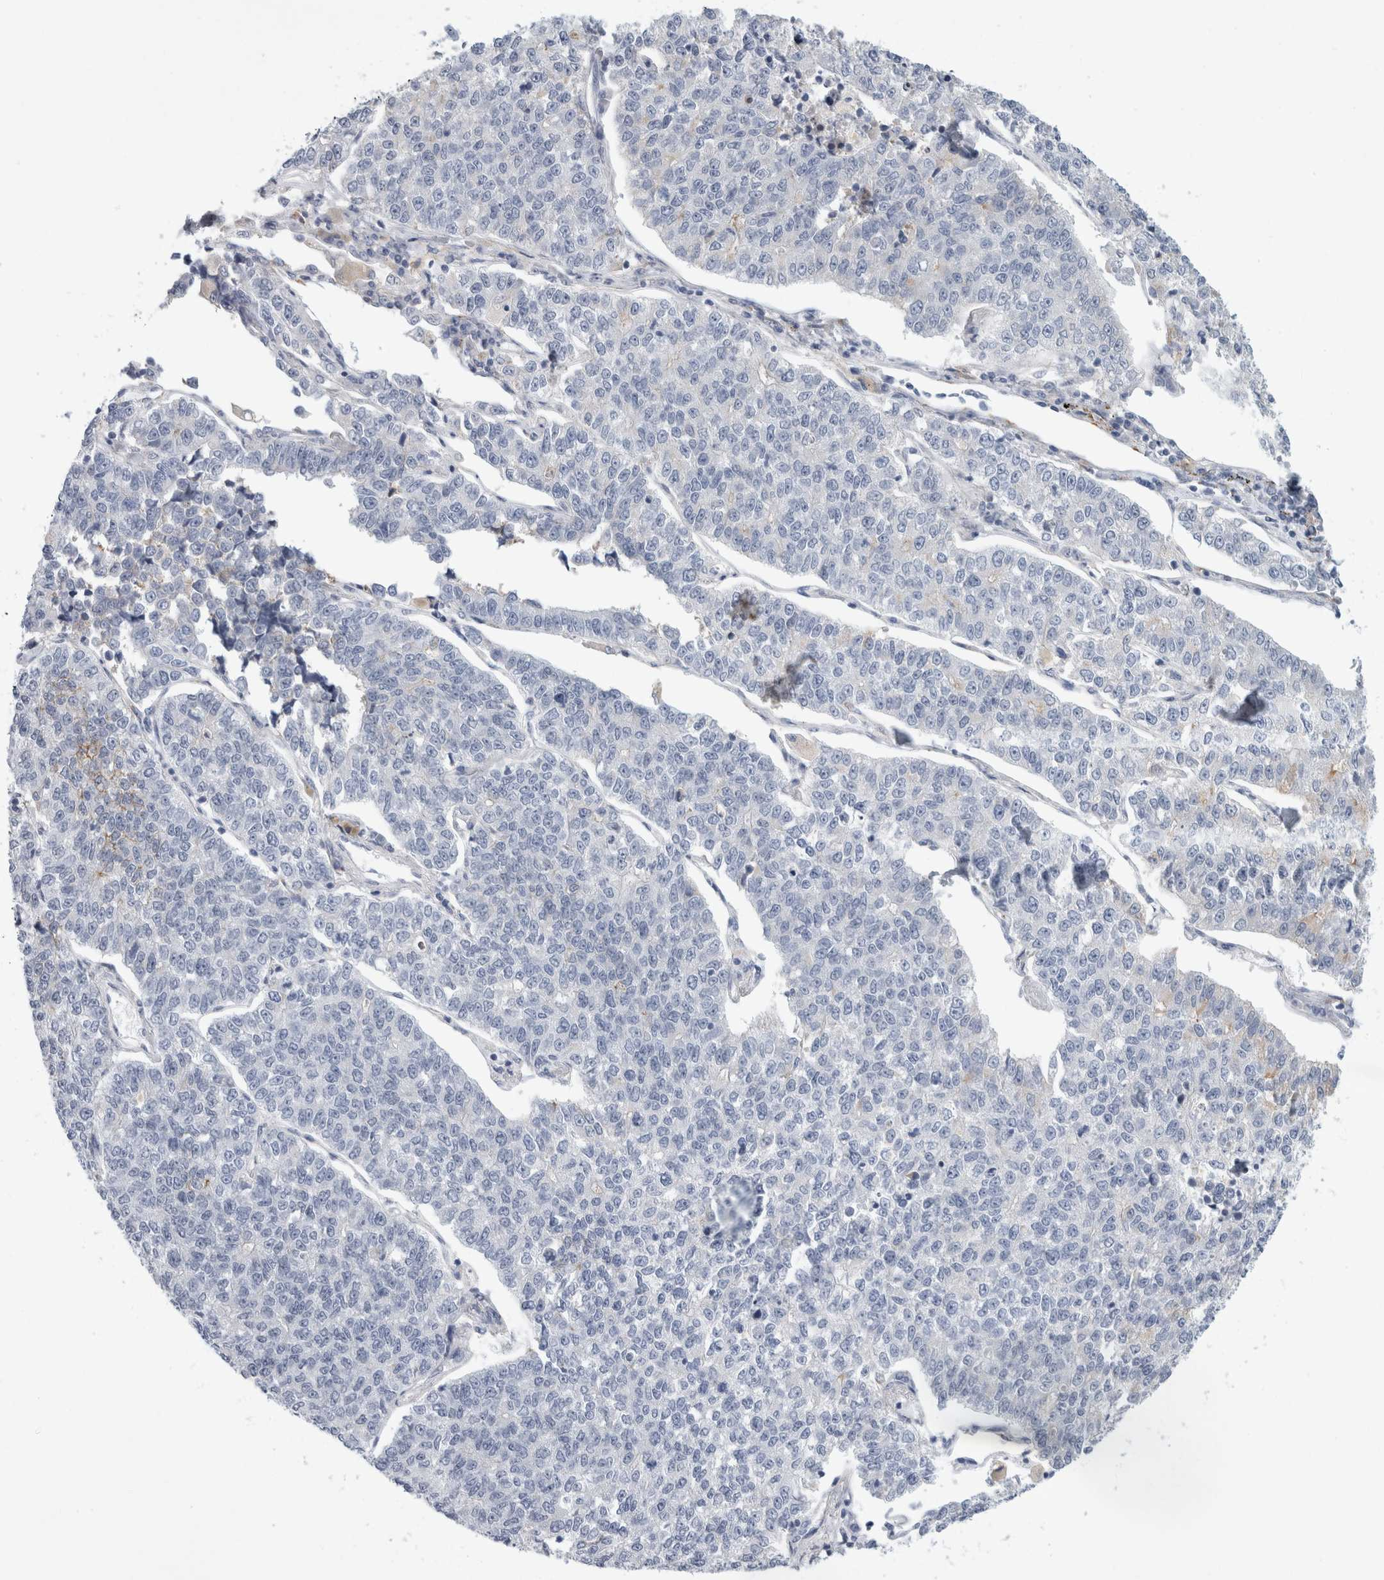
{"staining": {"intensity": "negative", "quantity": "none", "location": "none"}, "tissue": "lung cancer", "cell_type": "Tumor cells", "image_type": "cancer", "snomed": [{"axis": "morphology", "description": "Adenocarcinoma, NOS"}, {"axis": "topography", "description": "Lung"}], "caption": "An IHC image of lung cancer is shown. There is no staining in tumor cells of lung cancer.", "gene": "NIPA1", "patient": {"sex": "male", "age": 49}}